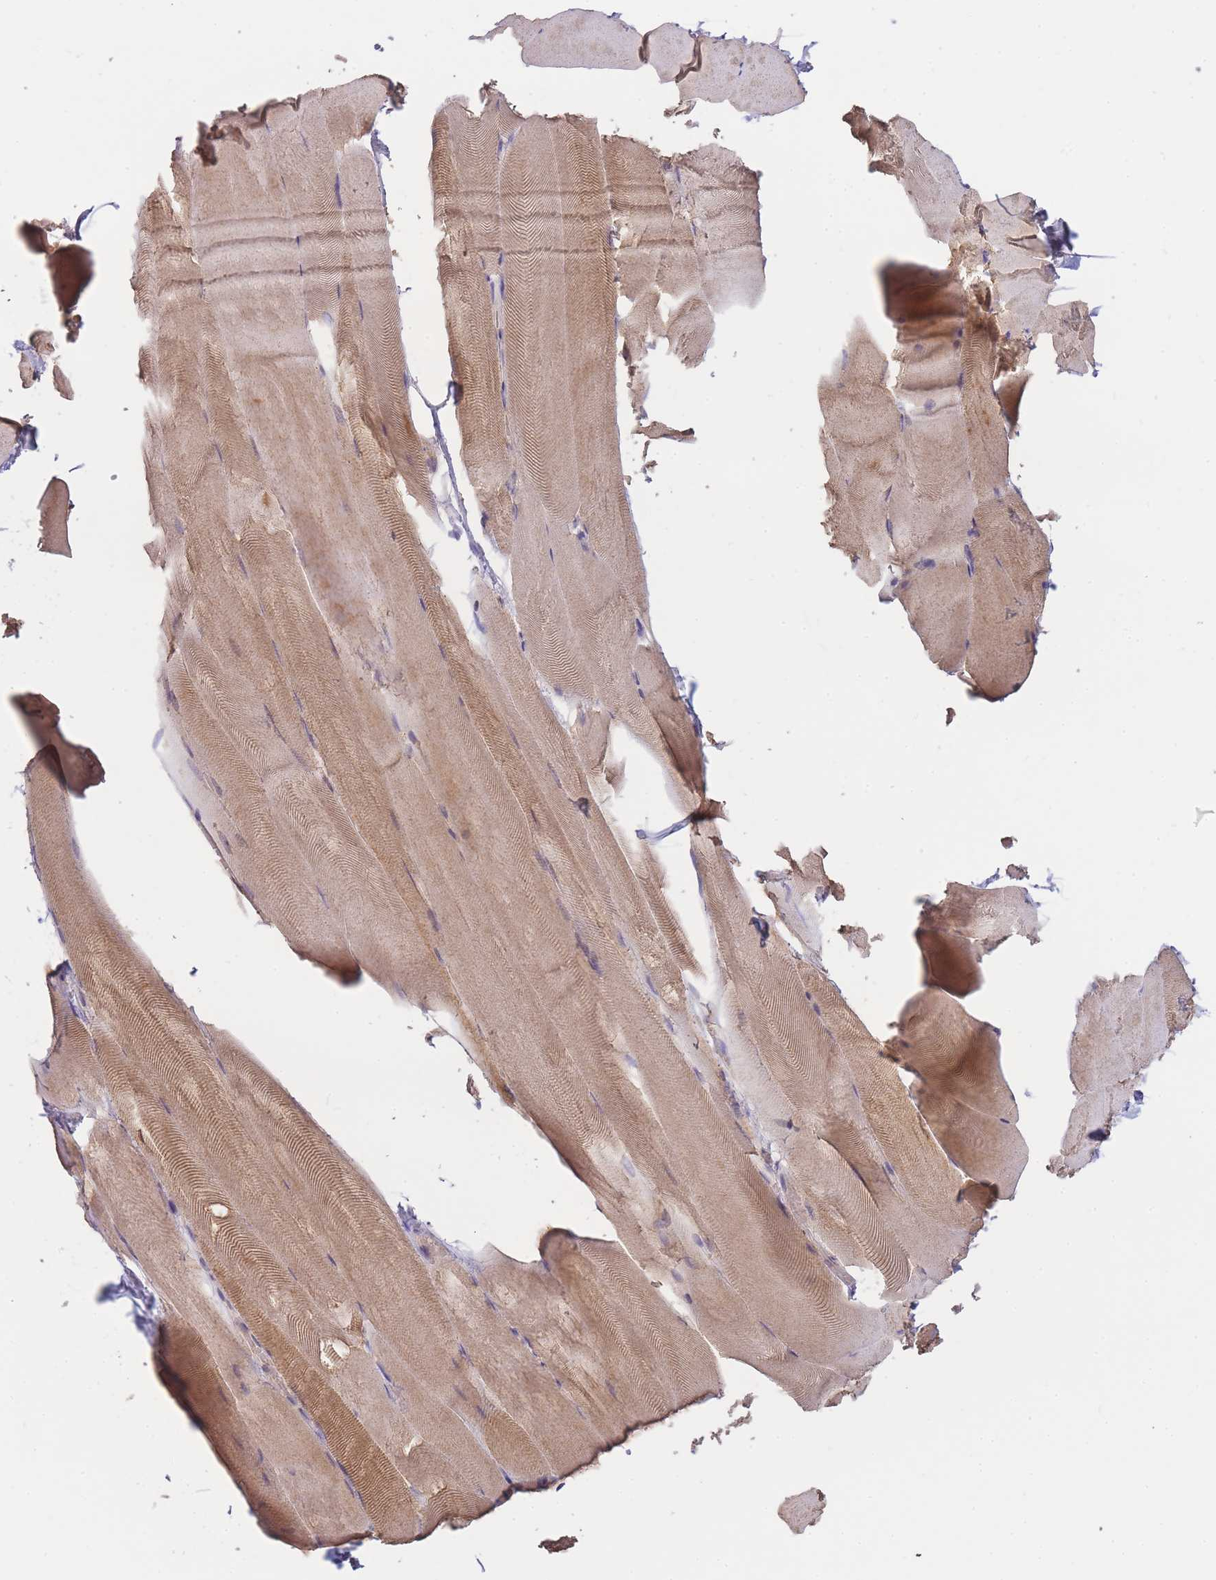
{"staining": {"intensity": "moderate", "quantity": "25%-75%", "location": "cytoplasmic/membranous"}, "tissue": "skeletal muscle", "cell_type": "Myocytes", "image_type": "normal", "snomed": [{"axis": "morphology", "description": "Normal tissue, NOS"}, {"axis": "topography", "description": "Skeletal muscle"}], "caption": "The image shows staining of unremarkable skeletal muscle, revealing moderate cytoplasmic/membranous protein positivity (brown color) within myocytes.", "gene": "PIP4P1", "patient": {"sex": "female", "age": 64}}